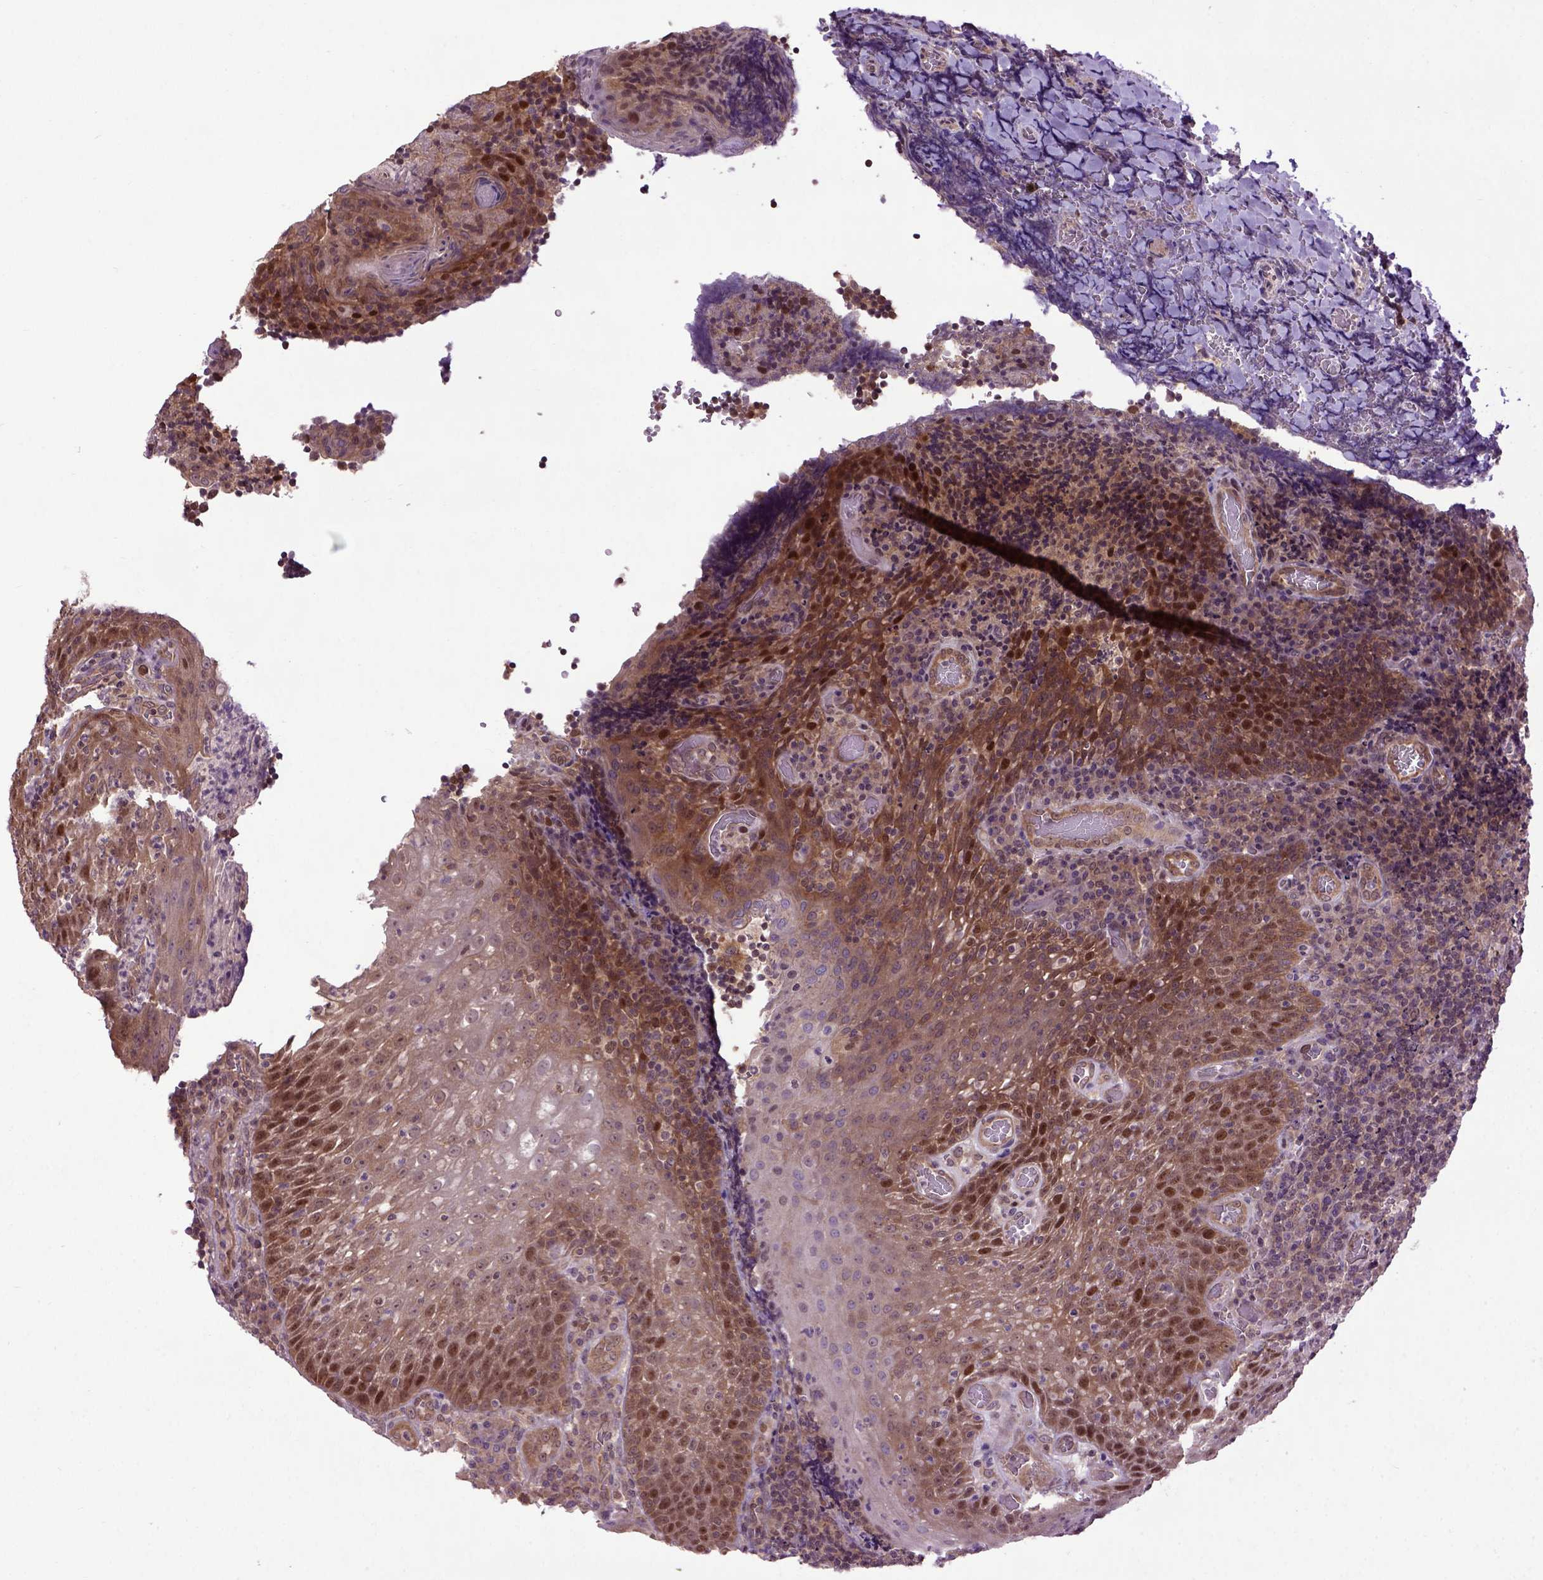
{"staining": {"intensity": "moderate", "quantity": ">75%", "location": "cytoplasmic/membranous,nuclear"}, "tissue": "tonsil", "cell_type": "Germinal center cells", "image_type": "normal", "snomed": [{"axis": "morphology", "description": "Normal tissue, NOS"}, {"axis": "topography", "description": "Tonsil"}], "caption": "A histopathology image showing moderate cytoplasmic/membranous,nuclear positivity in approximately >75% of germinal center cells in benign tonsil, as visualized by brown immunohistochemical staining.", "gene": "WDR48", "patient": {"sex": "male", "age": 17}}